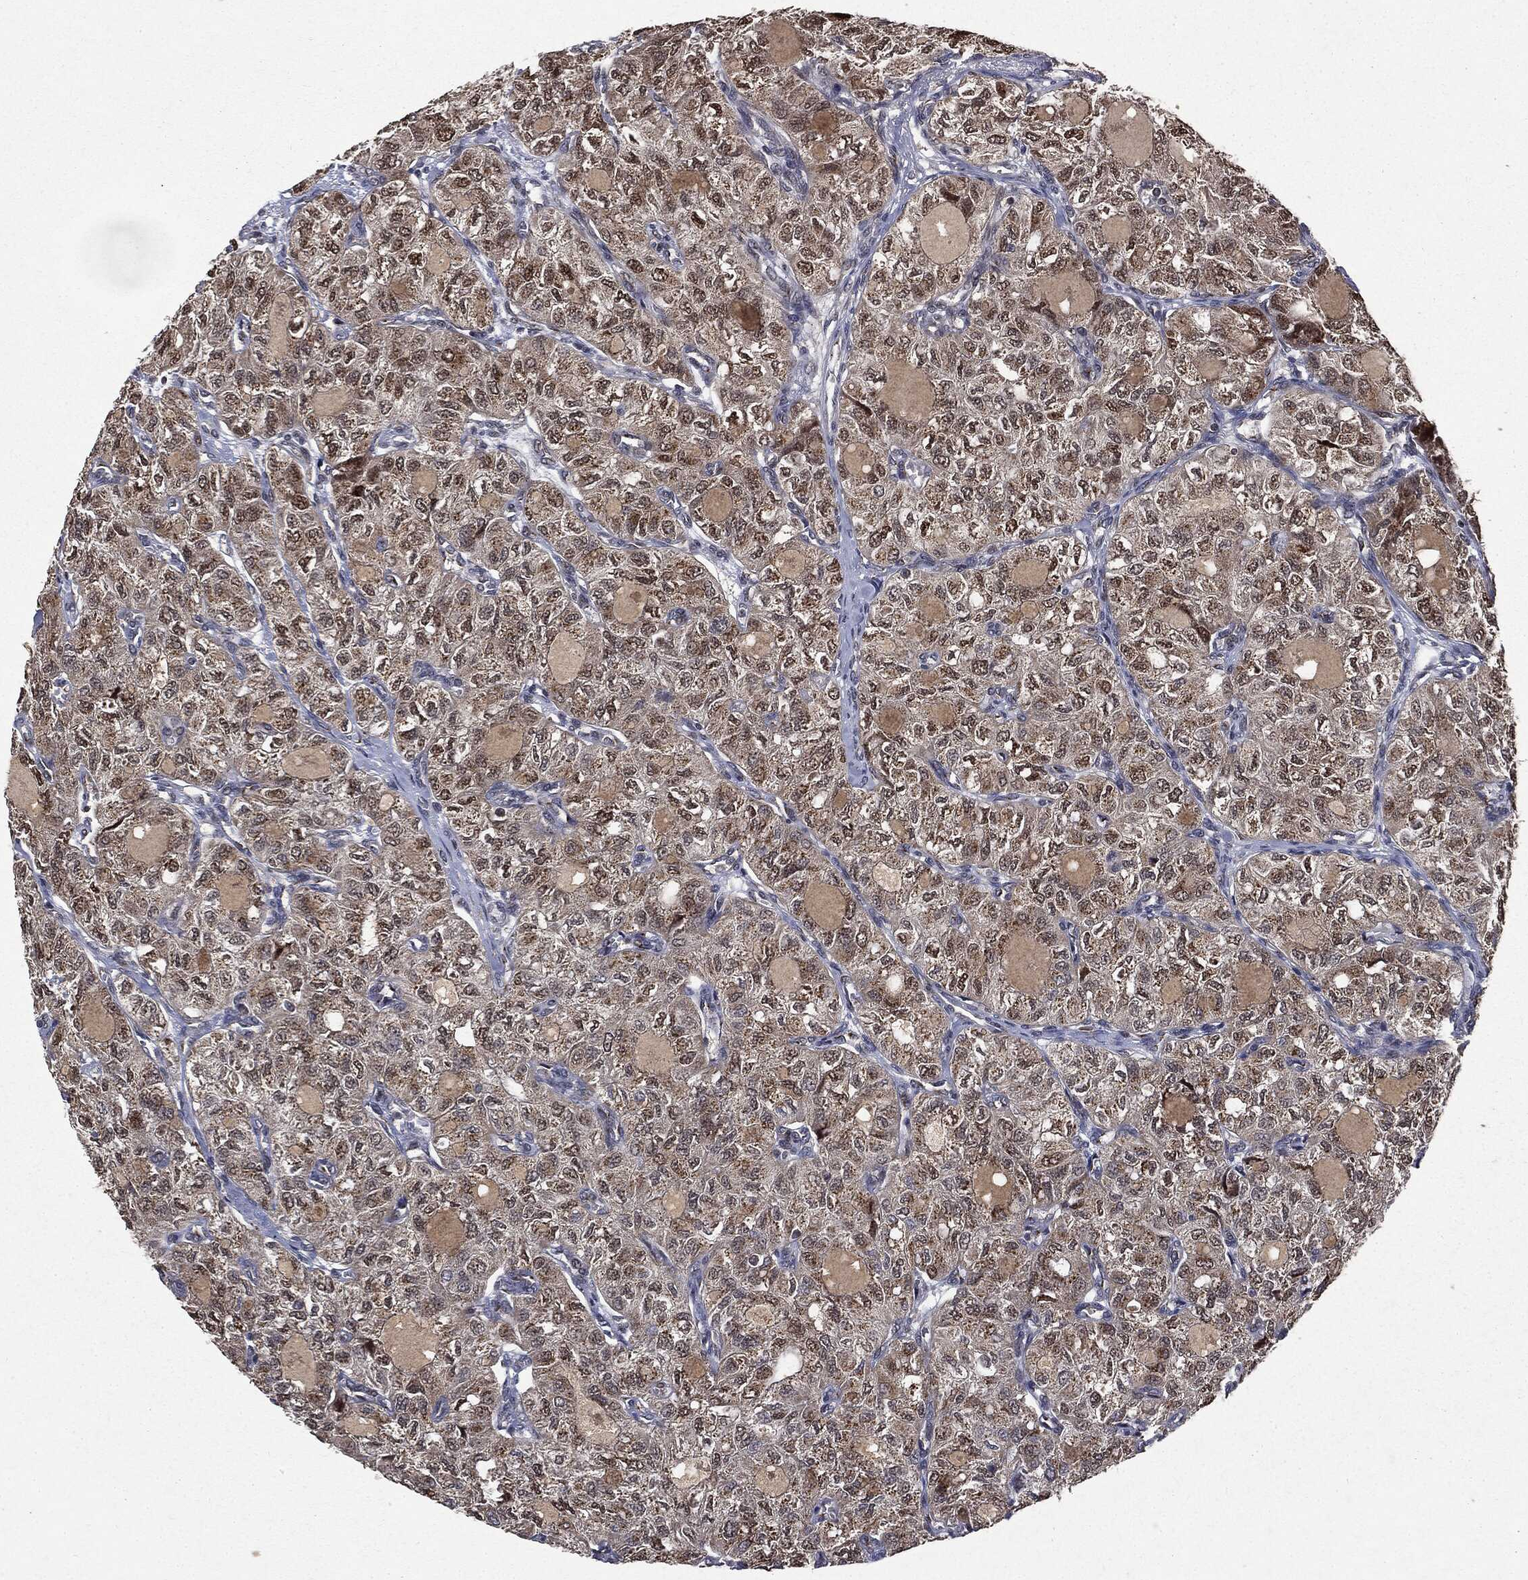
{"staining": {"intensity": "moderate", "quantity": "<25%", "location": "cytoplasmic/membranous"}, "tissue": "thyroid cancer", "cell_type": "Tumor cells", "image_type": "cancer", "snomed": [{"axis": "morphology", "description": "Follicular adenoma carcinoma, NOS"}, {"axis": "topography", "description": "Thyroid gland"}], "caption": "The immunohistochemical stain labels moderate cytoplasmic/membranous staining in tumor cells of thyroid cancer tissue.", "gene": "PLPPR2", "patient": {"sex": "male", "age": 75}}